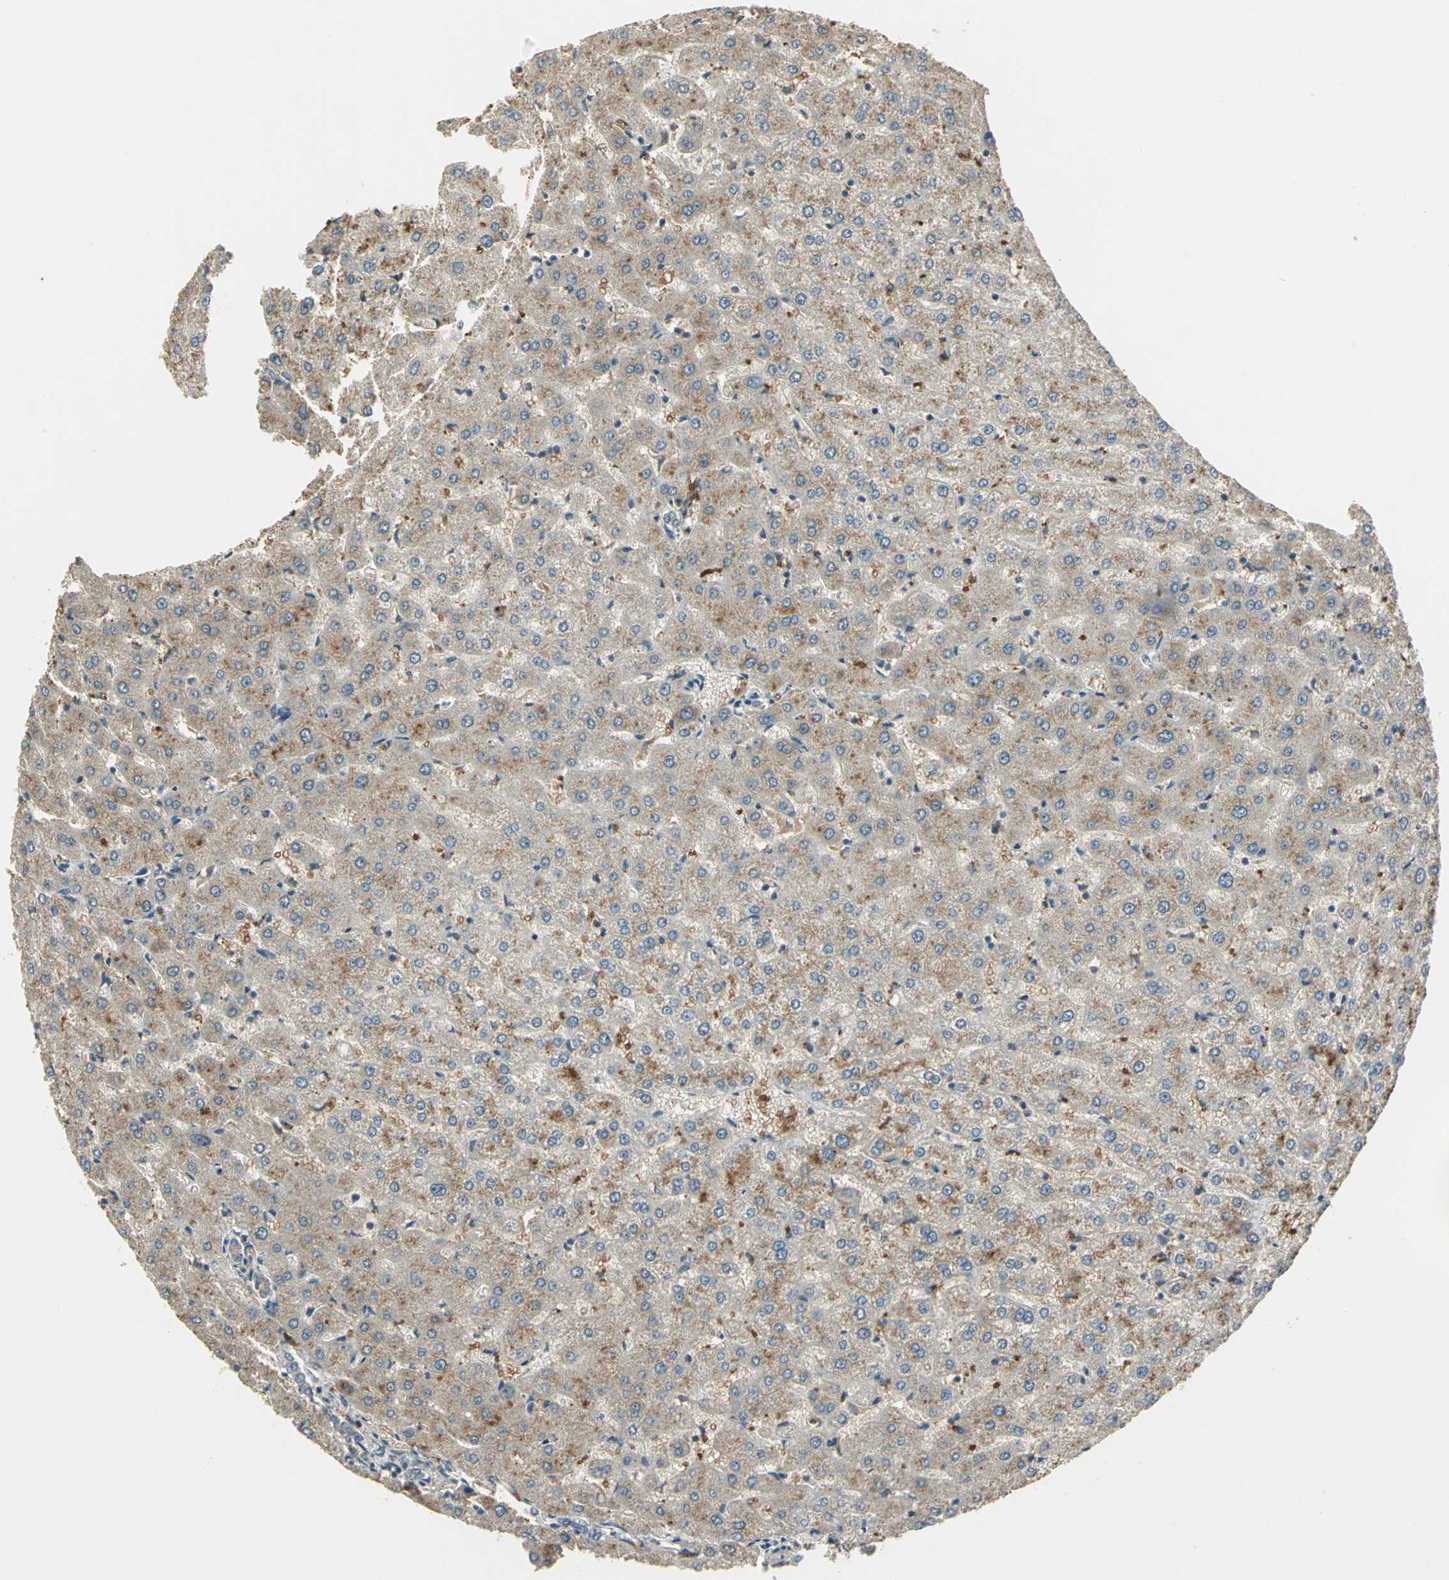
{"staining": {"intensity": "moderate", "quantity": ">75%", "location": "cytoplasmic/membranous"}, "tissue": "liver", "cell_type": "Cholangiocytes", "image_type": "normal", "snomed": [{"axis": "morphology", "description": "Normal tissue, NOS"}, {"axis": "morphology", "description": "Fibrosis, NOS"}, {"axis": "topography", "description": "Liver"}], "caption": "Liver stained with DAB (3,3'-diaminobenzidine) immunohistochemistry demonstrates medium levels of moderate cytoplasmic/membranous expression in approximately >75% of cholangiocytes.", "gene": "KEAP1", "patient": {"sex": "female", "age": 29}}